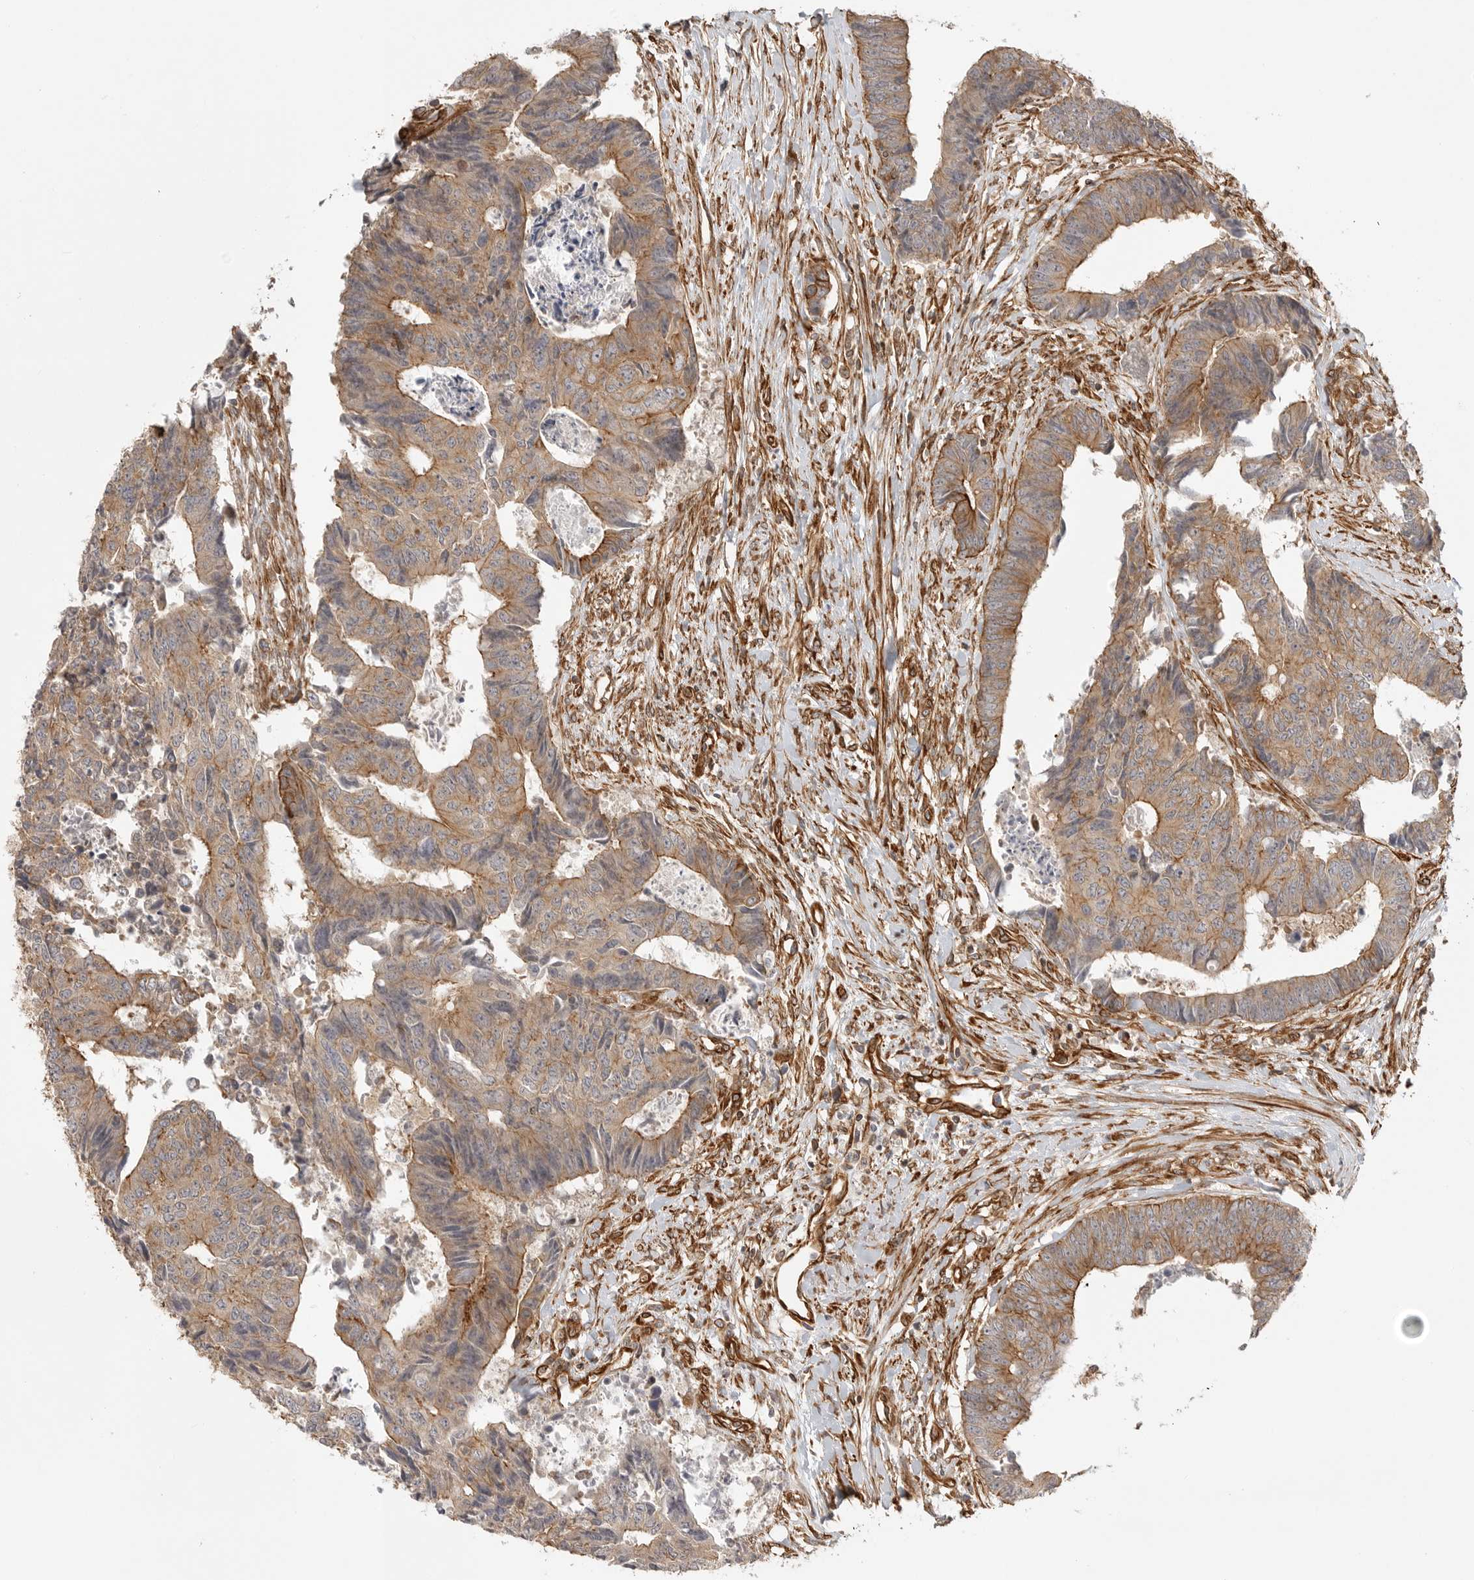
{"staining": {"intensity": "moderate", "quantity": ">75%", "location": "cytoplasmic/membranous"}, "tissue": "colorectal cancer", "cell_type": "Tumor cells", "image_type": "cancer", "snomed": [{"axis": "morphology", "description": "Adenocarcinoma, NOS"}, {"axis": "topography", "description": "Rectum"}], "caption": "This histopathology image demonstrates colorectal adenocarcinoma stained with immunohistochemistry (IHC) to label a protein in brown. The cytoplasmic/membranous of tumor cells show moderate positivity for the protein. Nuclei are counter-stained blue.", "gene": "ATOH7", "patient": {"sex": "male", "age": 84}}